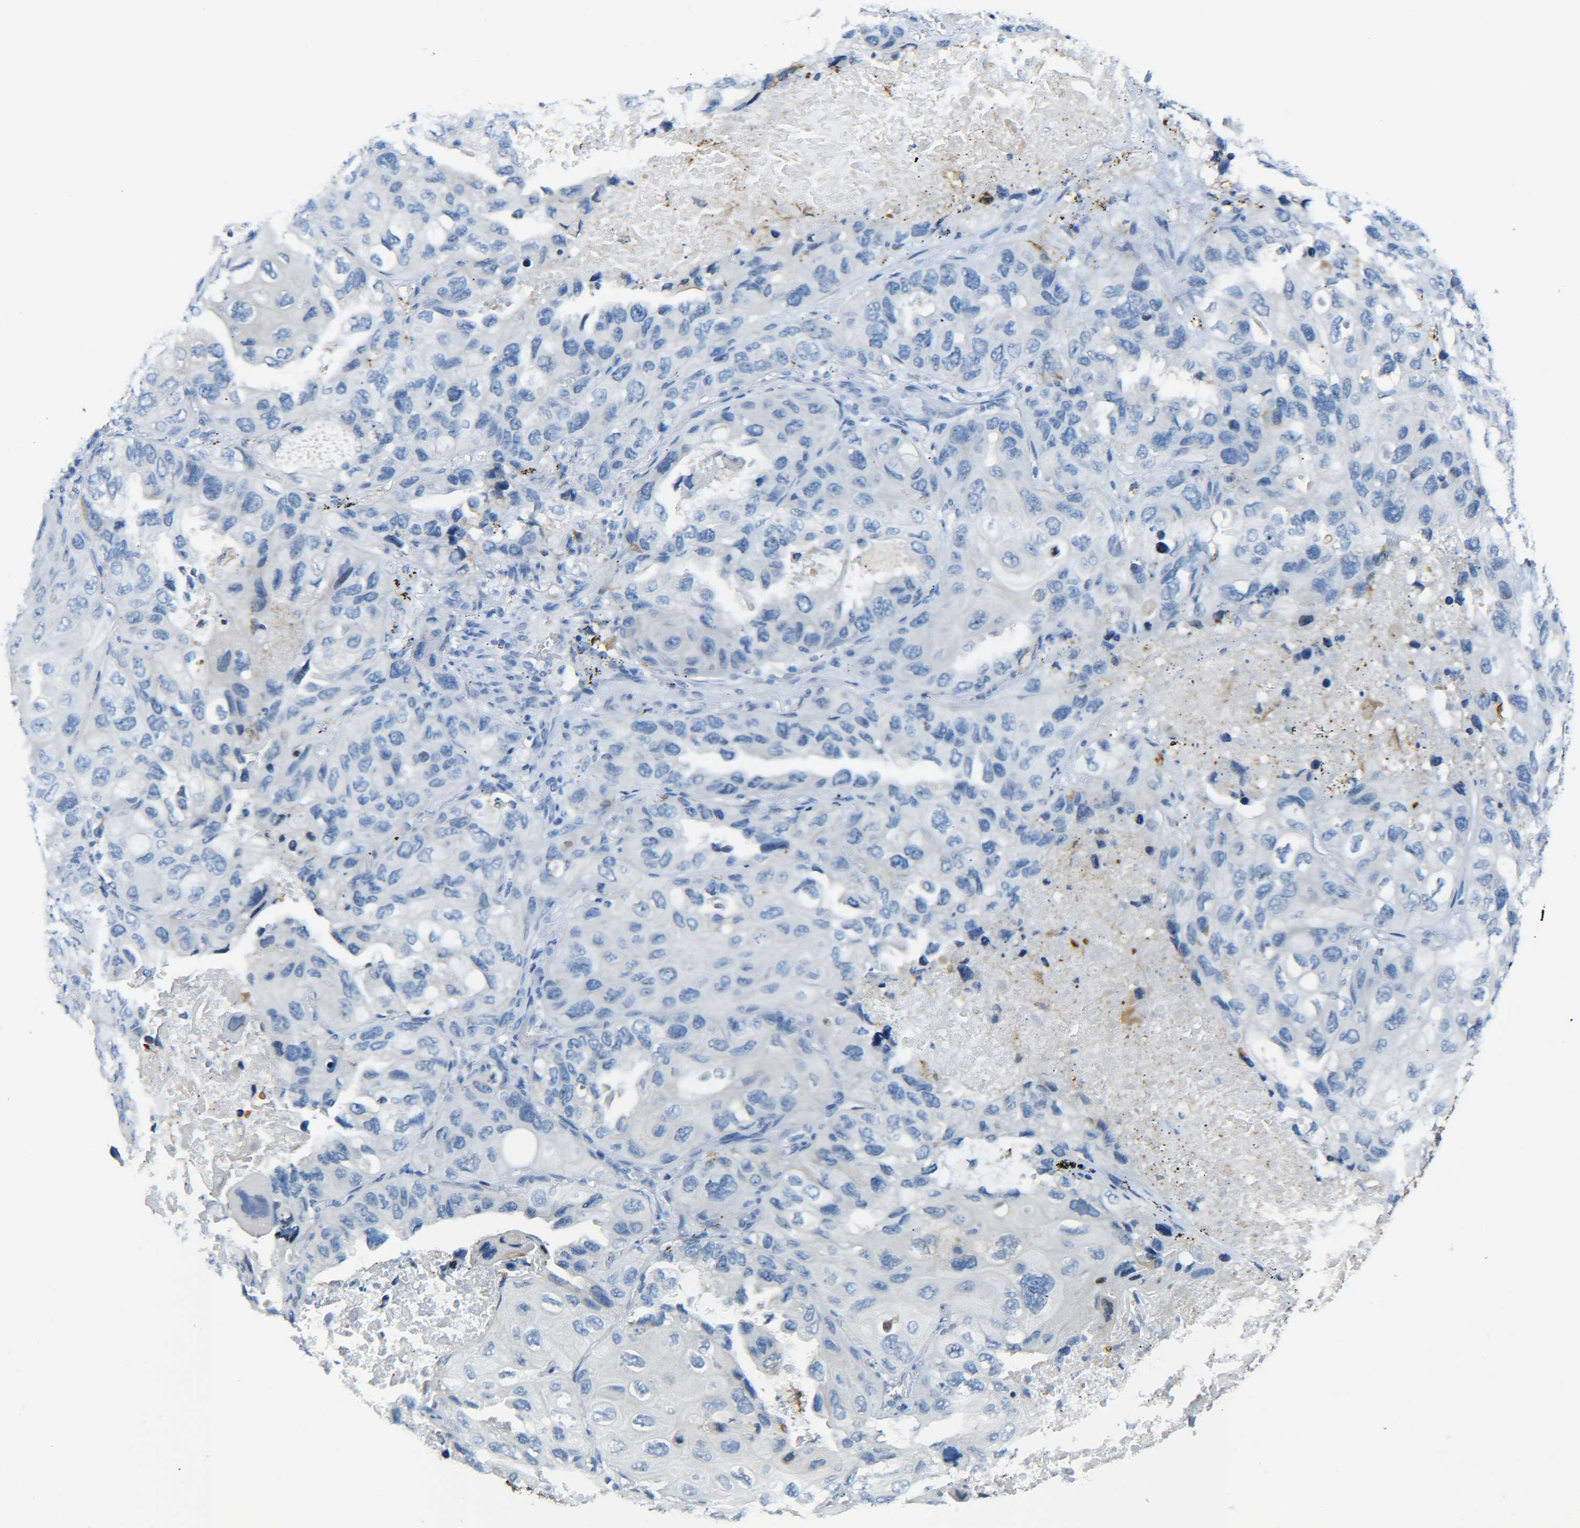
{"staining": {"intensity": "negative", "quantity": "none", "location": "none"}, "tissue": "lung cancer", "cell_type": "Tumor cells", "image_type": "cancer", "snomed": [{"axis": "morphology", "description": "Squamous cell carcinoma, NOS"}, {"axis": "topography", "description": "Lung"}], "caption": "Protein analysis of lung cancer demonstrates no significant positivity in tumor cells. Brightfield microscopy of immunohistochemistry (IHC) stained with DAB (3,3'-diaminobenzidine) (brown) and hematoxylin (blue), captured at high magnification.", "gene": "C15orf48", "patient": {"sex": "female", "age": 73}}